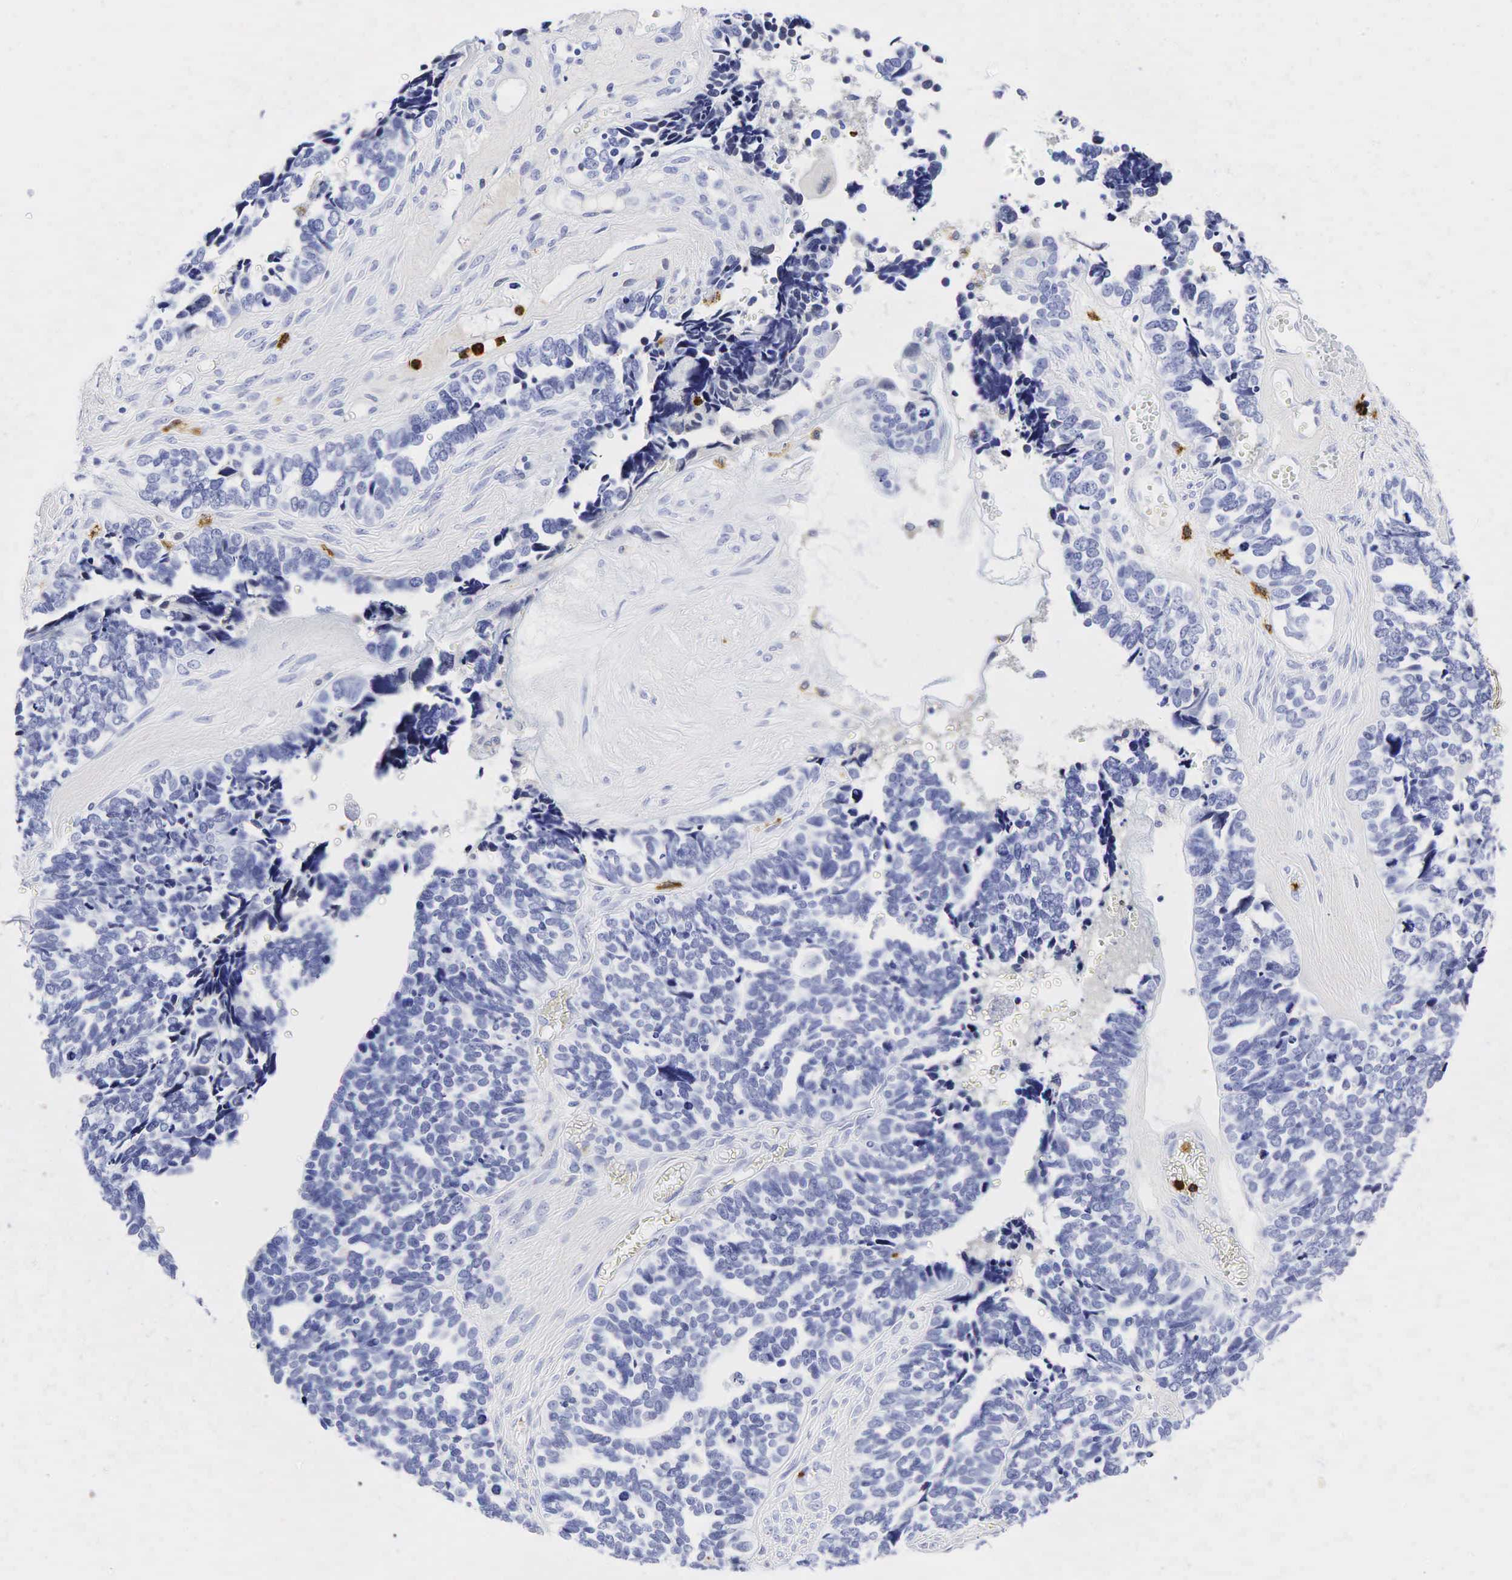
{"staining": {"intensity": "negative", "quantity": "none", "location": "none"}, "tissue": "ovarian cancer", "cell_type": "Tumor cells", "image_type": "cancer", "snomed": [{"axis": "morphology", "description": "Cystadenocarcinoma, serous, NOS"}, {"axis": "topography", "description": "Ovary"}], "caption": "Immunohistochemistry of human ovarian serous cystadenocarcinoma exhibits no positivity in tumor cells.", "gene": "LYZ", "patient": {"sex": "female", "age": 77}}